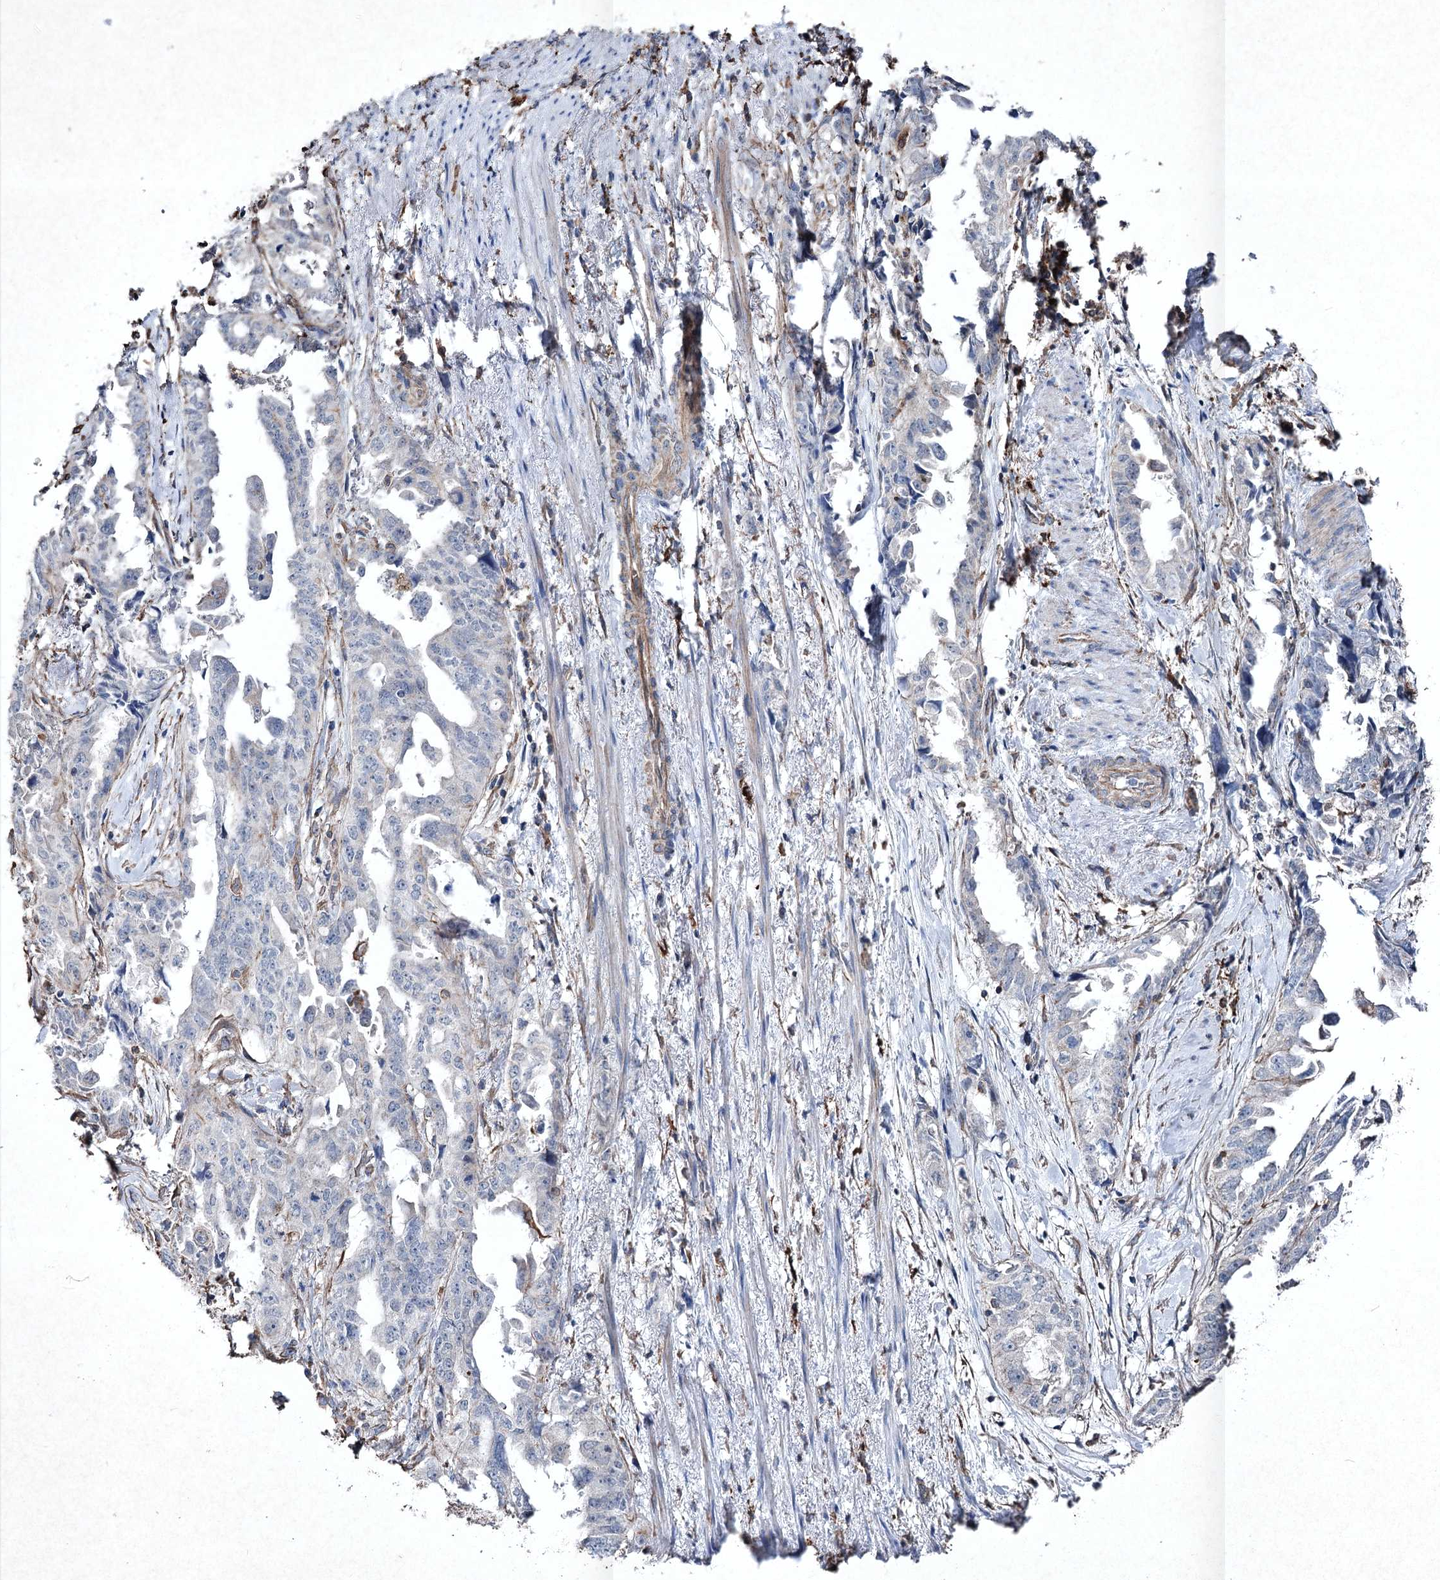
{"staining": {"intensity": "negative", "quantity": "none", "location": "none"}, "tissue": "endometrial cancer", "cell_type": "Tumor cells", "image_type": "cancer", "snomed": [{"axis": "morphology", "description": "Adenocarcinoma, NOS"}, {"axis": "topography", "description": "Endometrium"}], "caption": "IHC histopathology image of human endometrial cancer (adenocarcinoma) stained for a protein (brown), which shows no staining in tumor cells.", "gene": "CLEC4M", "patient": {"sex": "female", "age": 65}}